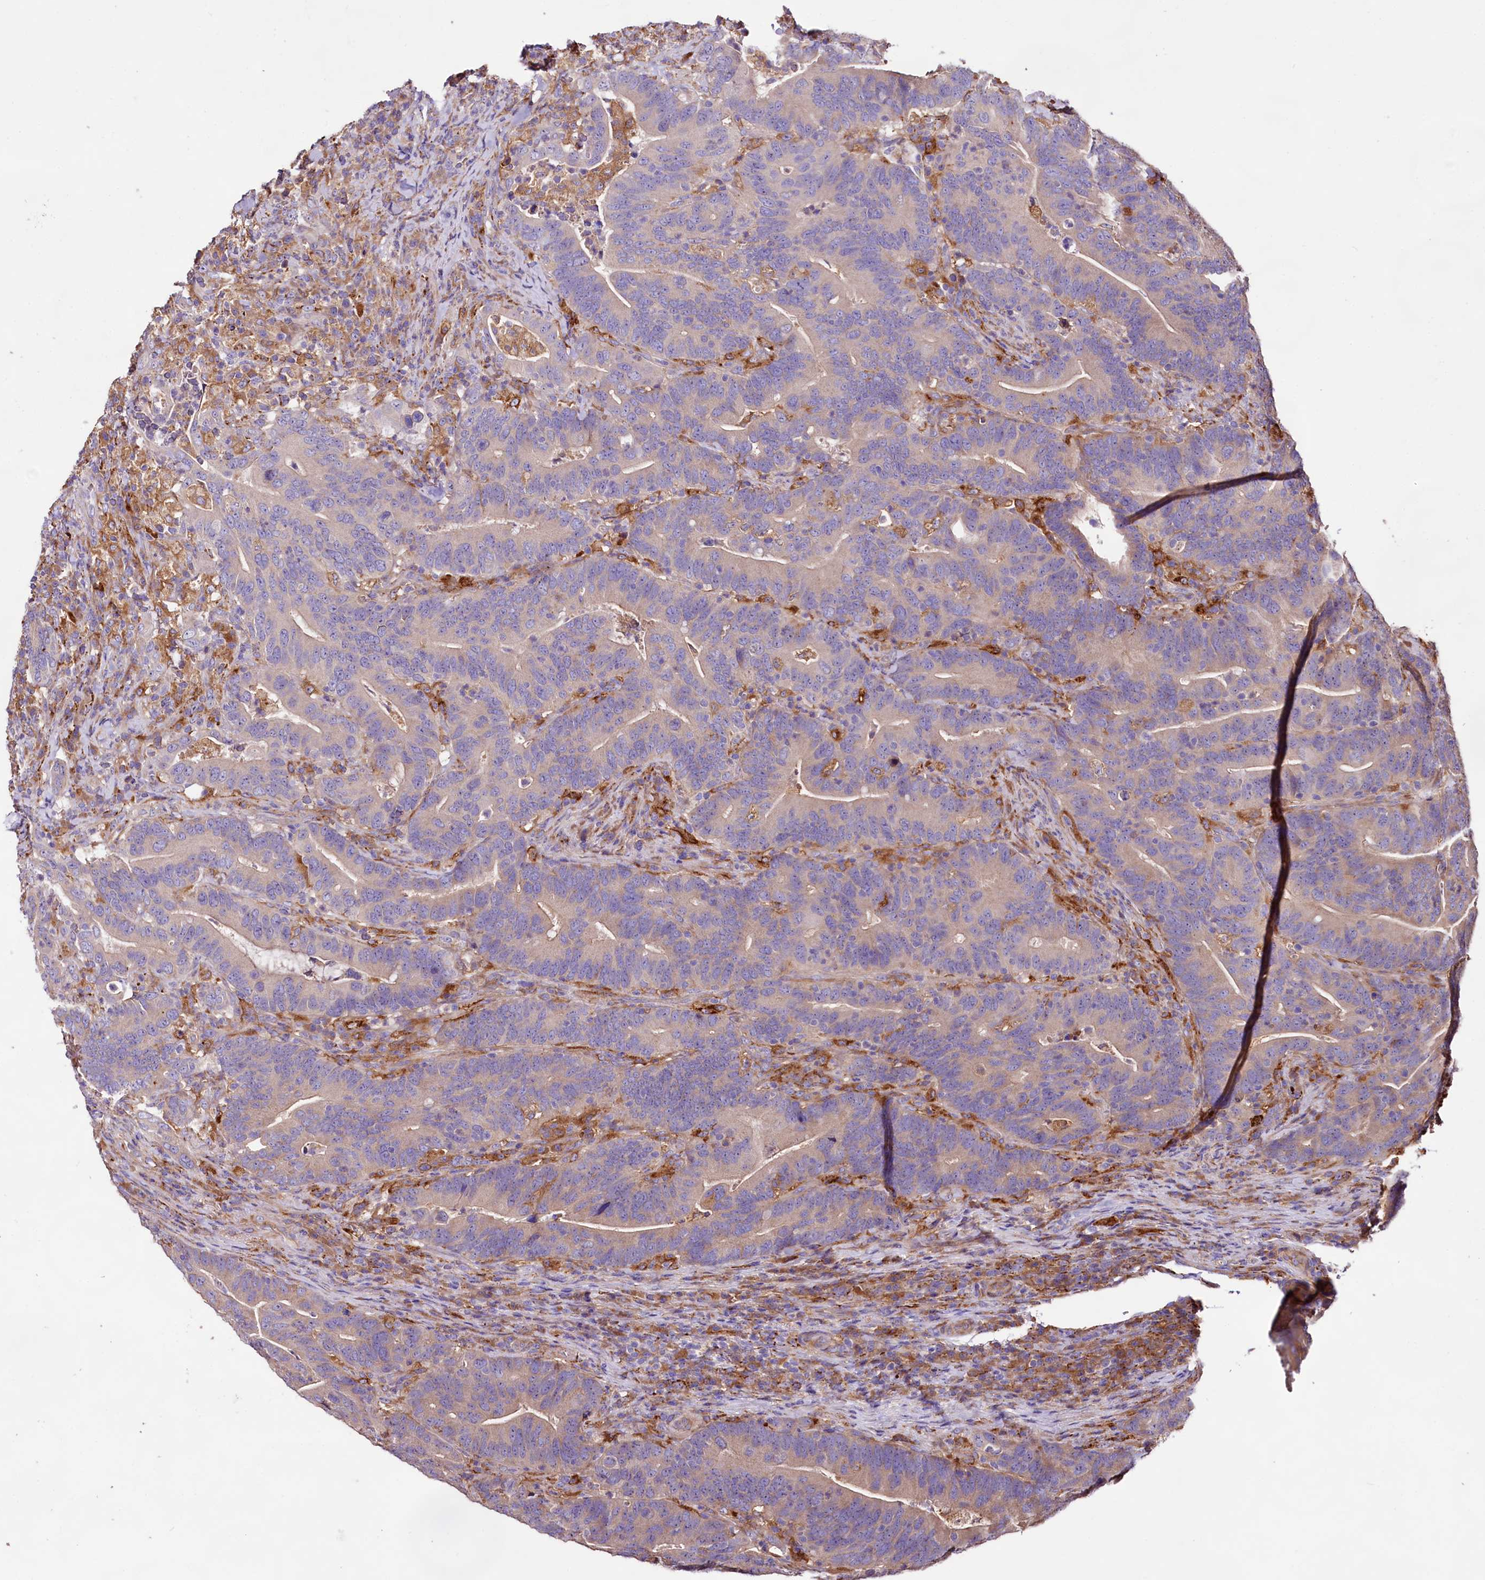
{"staining": {"intensity": "negative", "quantity": "none", "location": "none"}, "tissue": "colorectal cancer", "cell_type": "Tumor cells", "image_type": "cancer", "snomed": [{"axis": "morphology", "description": "Adenocarcinoma, NOS"}, {"axis": "topography", "description": "Colon"}], "caption": "High magnification brightfield microscopy of colorectal adenocarcinoma stained with DAB (3,3'-diaminobenzidine) (brown) and counterstained with hematoxylin (blue): tumor cells show no significant staining.", "gene": "DMXL2", "patient": {"sex": "female", "age": 66}}